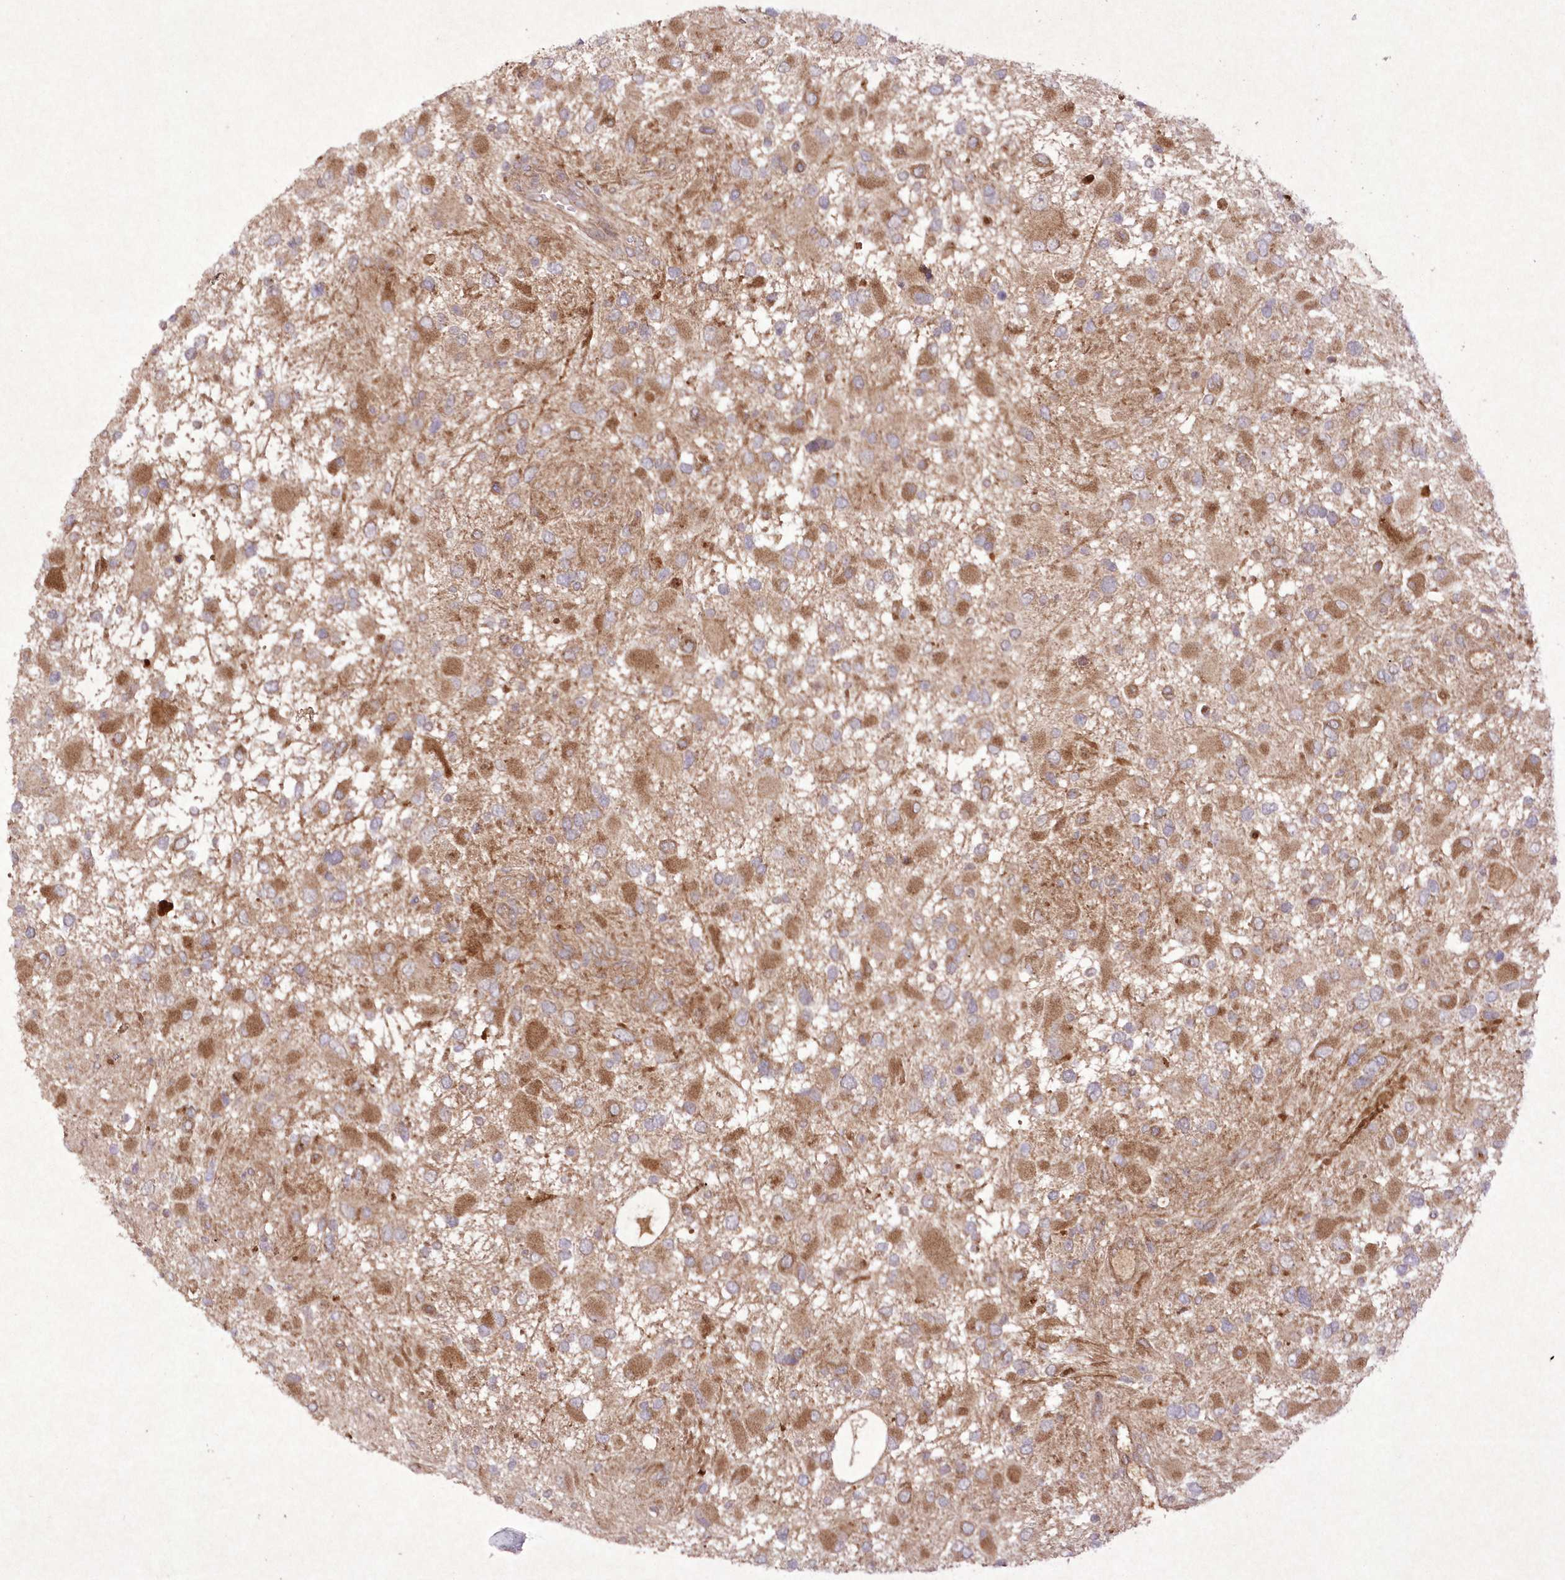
{"staining": {"intensity": "moderate", "quantity": "25%-75%", "location": "cytoplasmic/membranous"}, "tissue": "glioma", "cell_type": "Tumor cells", "image_type": "cancer", "snomed": [{"axis": "morphology", "description": "Glioma, malignant, High grade"}, {"axis": "topography", "description": "Brain"}], "caption": "Immunohistochemical staining of human glioma exhibits medium levels of moderate cytoplasmic/membranous positivity in about 25%-75% of tumor cells.", "gene": "APOM", "patient": {"sex": "male", "age": 53}}